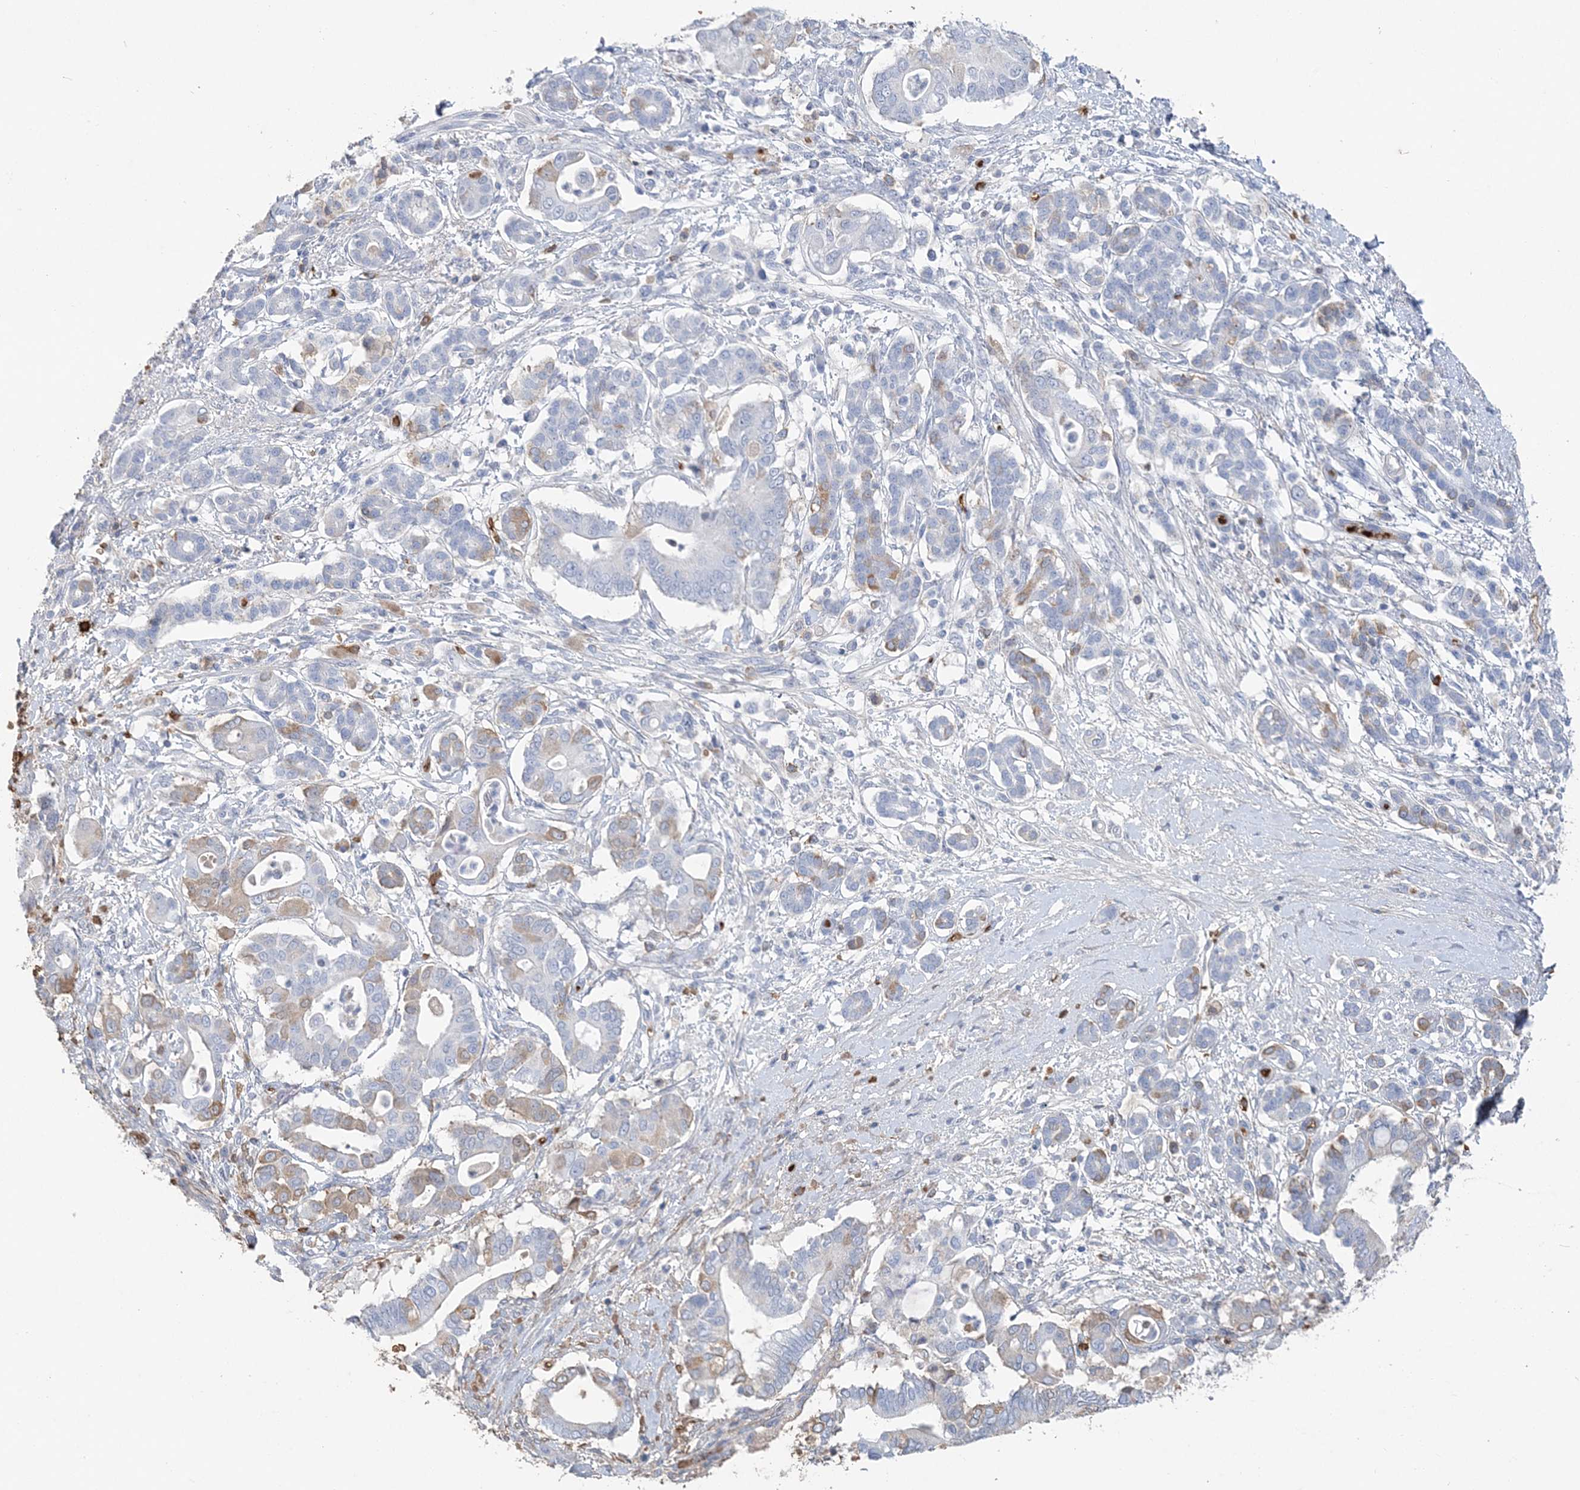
{"staining": {"intensity": "weak", "quantity": "<25%", "location": "cytoplasmic/membranous"}, "tissue": "pancreatic cancer", "cell_type": "Tumor cells", "image_type": "cancer", "snomed": [{"axis": "morphology", "description": "Adenocarcinoma, NOS"}, {"axis": "topography", "description": "Pancreas"}], "caption": "High power microscopy histopathology image of an IHC photomicrograph of pancreatic adenocarcinoma, revealing no significant positivity in tumor cells.", "gene": "HBD", "patient": {"sex": "male", "age": 68}}